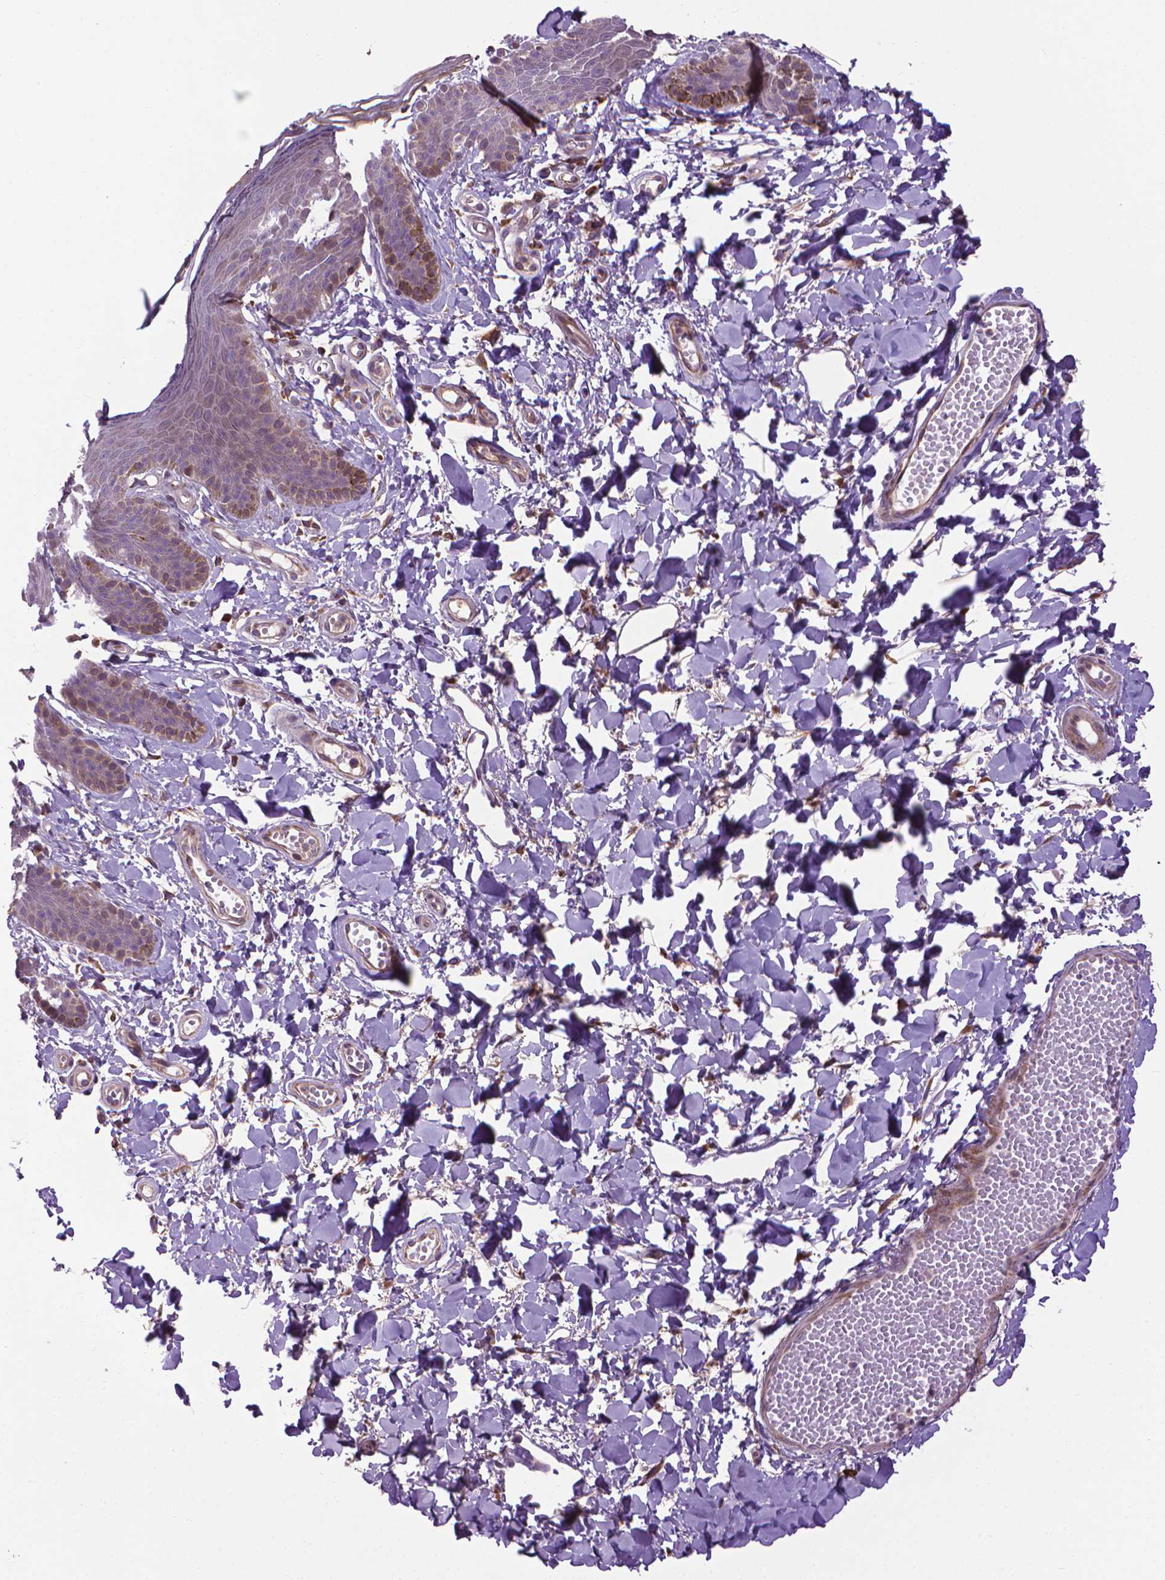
{"staining": {"intensity": "weak", "quantity": "25%-75%", "location": "cytoplasmic/membranous"}, "tissue": "skin", "cell_type": "Epidermal cells", "image_type": "normal", "snomed": [{"axis": "morphology", "description": "Normal tissue, NOS"}, {"axis": "topography", "description": "Anal"}], "caption": "Protein staining shows weak cytoplasmic/membranous expression in approximately 25%-75% of epidermal cells in unremarkable skin.", "gene": "MYH14", "patient": {"sex": "male", "age": 53}}